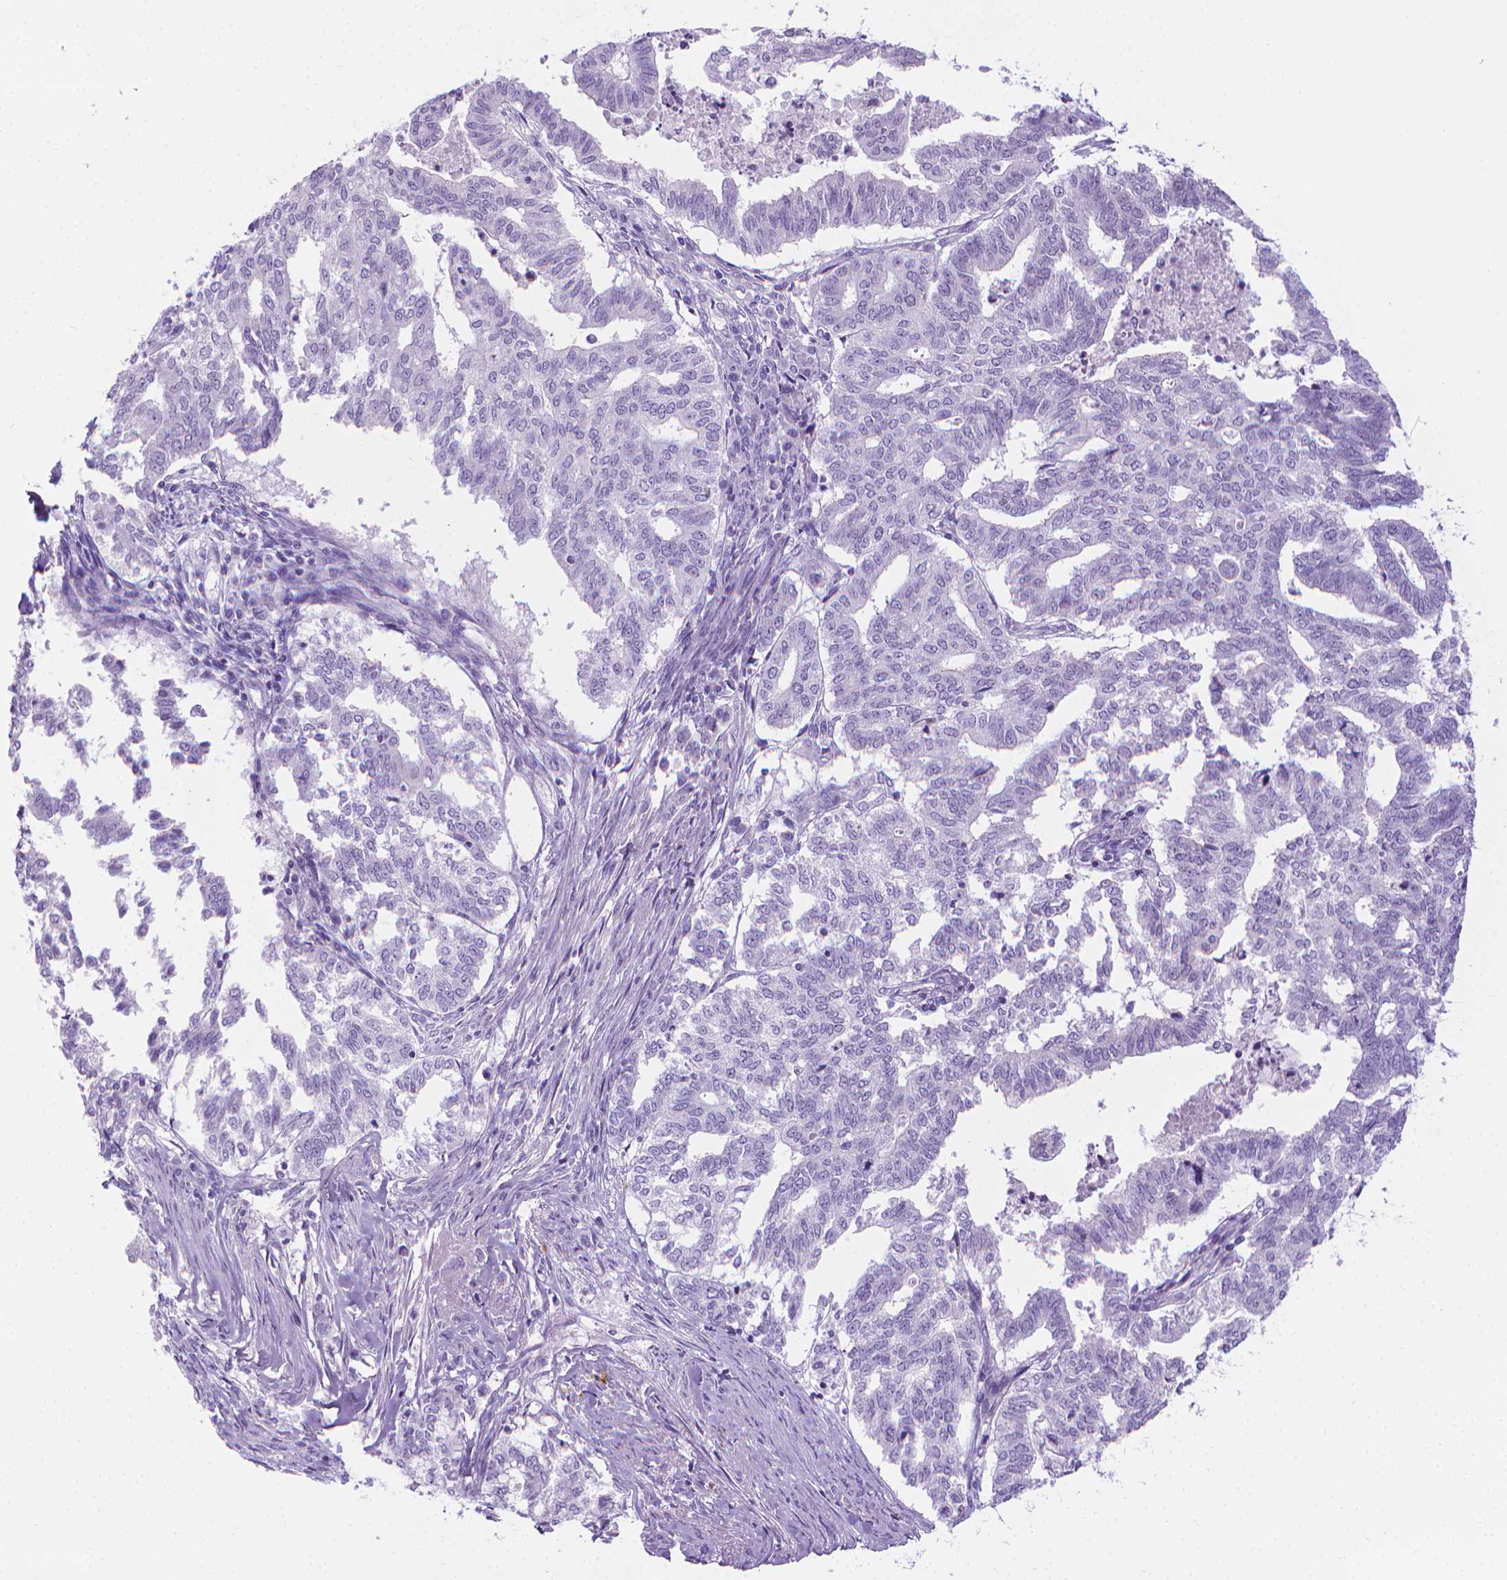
{"staining": {"intensity": "negative", "quantity": "none", "location": "none"}, "tissue": "endometrial cancer", "cell_type": "Tumor cells", "image_type": "cancer", "snomed": [{"axis": "morphology", "description": "Adenocarcinoma, NOS"}, {"axis": "topography", "description": "Endometrium"}], "caption": "This is an IHC histopathology image of human endometrial cancer (adenocarcinoma). There is no expression in tumor cells.", "gene": "SPAG6", "patient": {"sex": "female", "age": 79}}